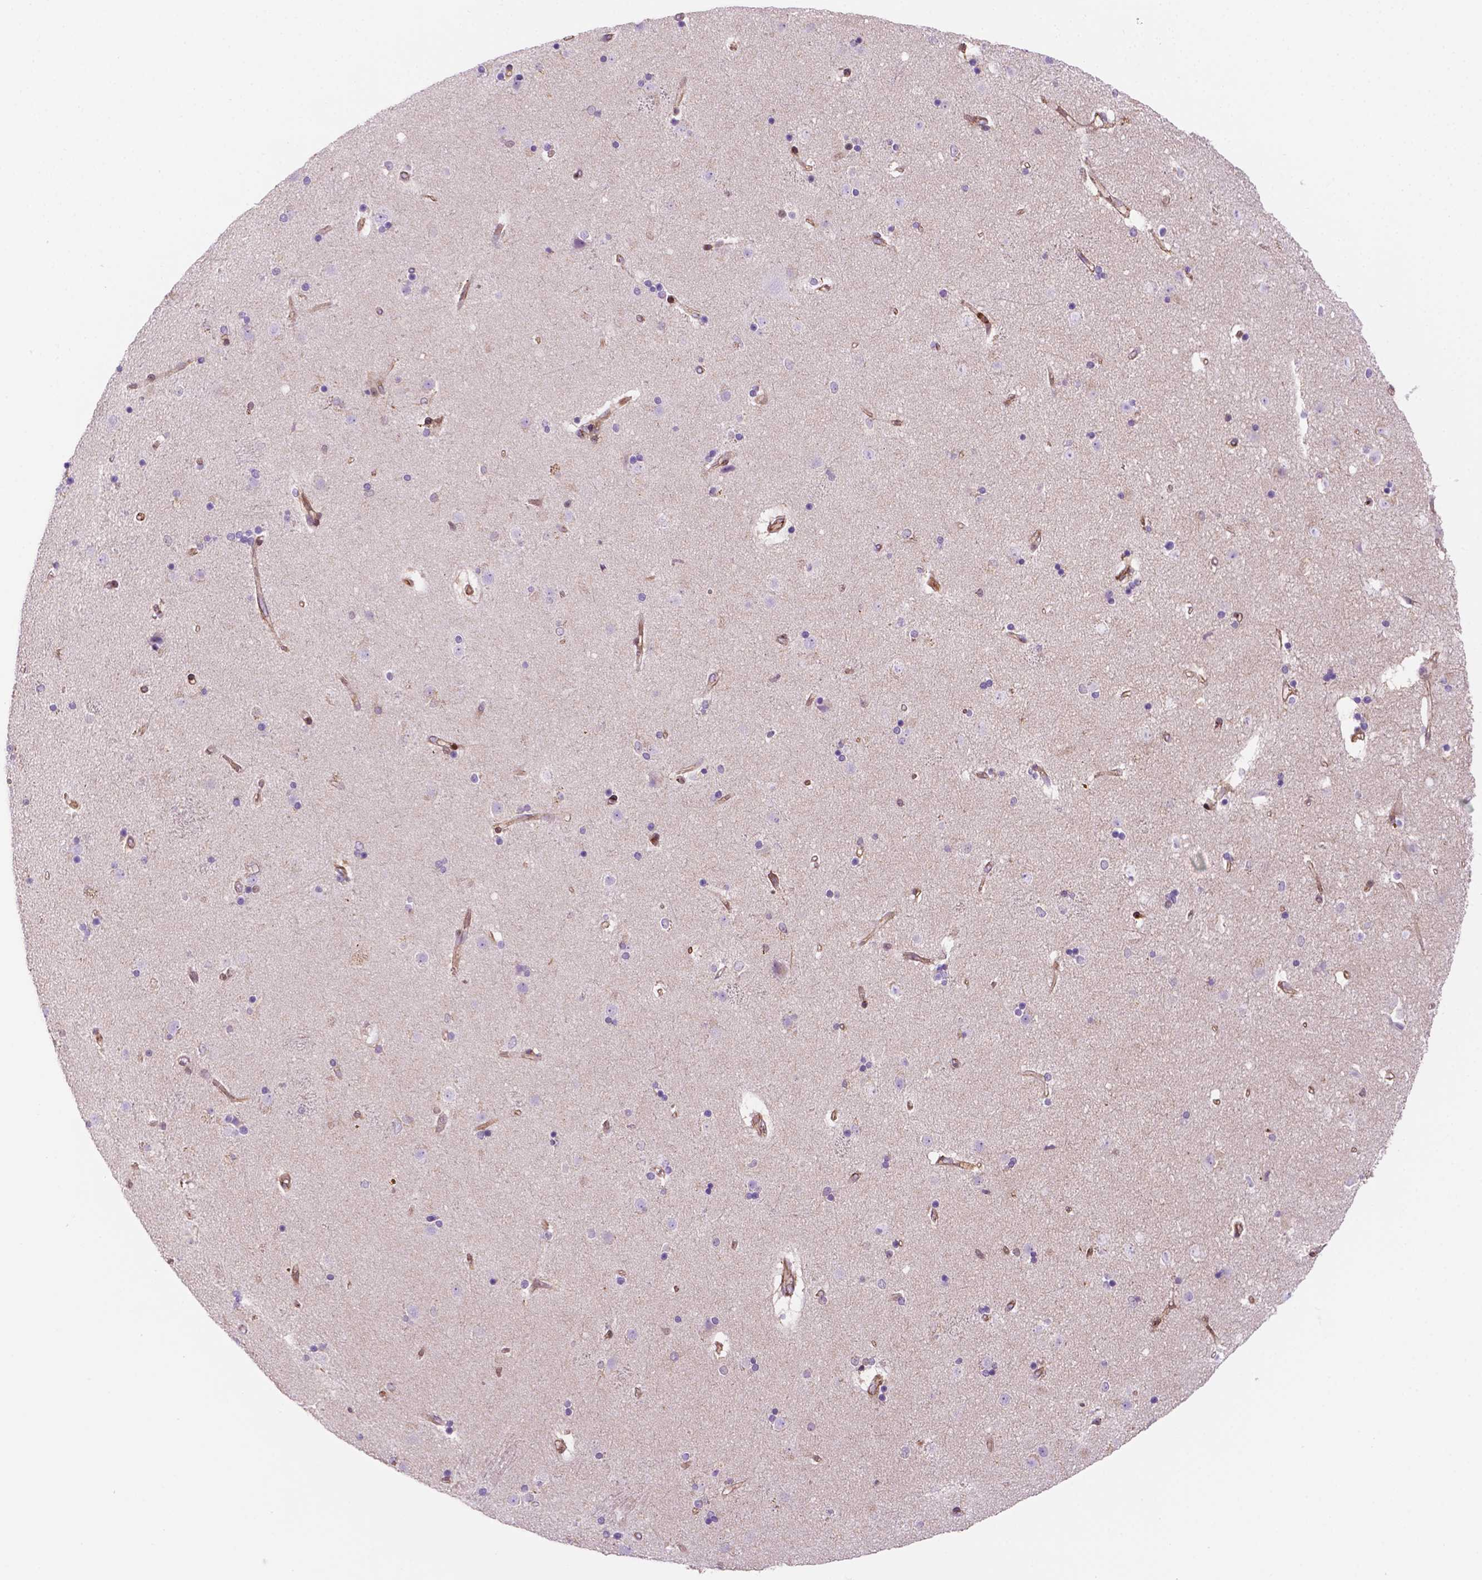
{"staining": {"intensity": "negative", "quantity": "none", "location": "none"}, "tissue": "caudate", "cell_type": "Glial cells", "image_type": "normal", "snomed": [{"axis": "morphology", "description": "Normal tissue, NOS"}, {"axis": "topography", "description": "Lateral ventricle wall"}], "caption": "An immunohistochemistry (IHC) micrograph of unremarkable caudate is shown. There is no staining in glial cells of caudate.", "gene": "DCN", "patient": {"sex": "female", "age": 71}}